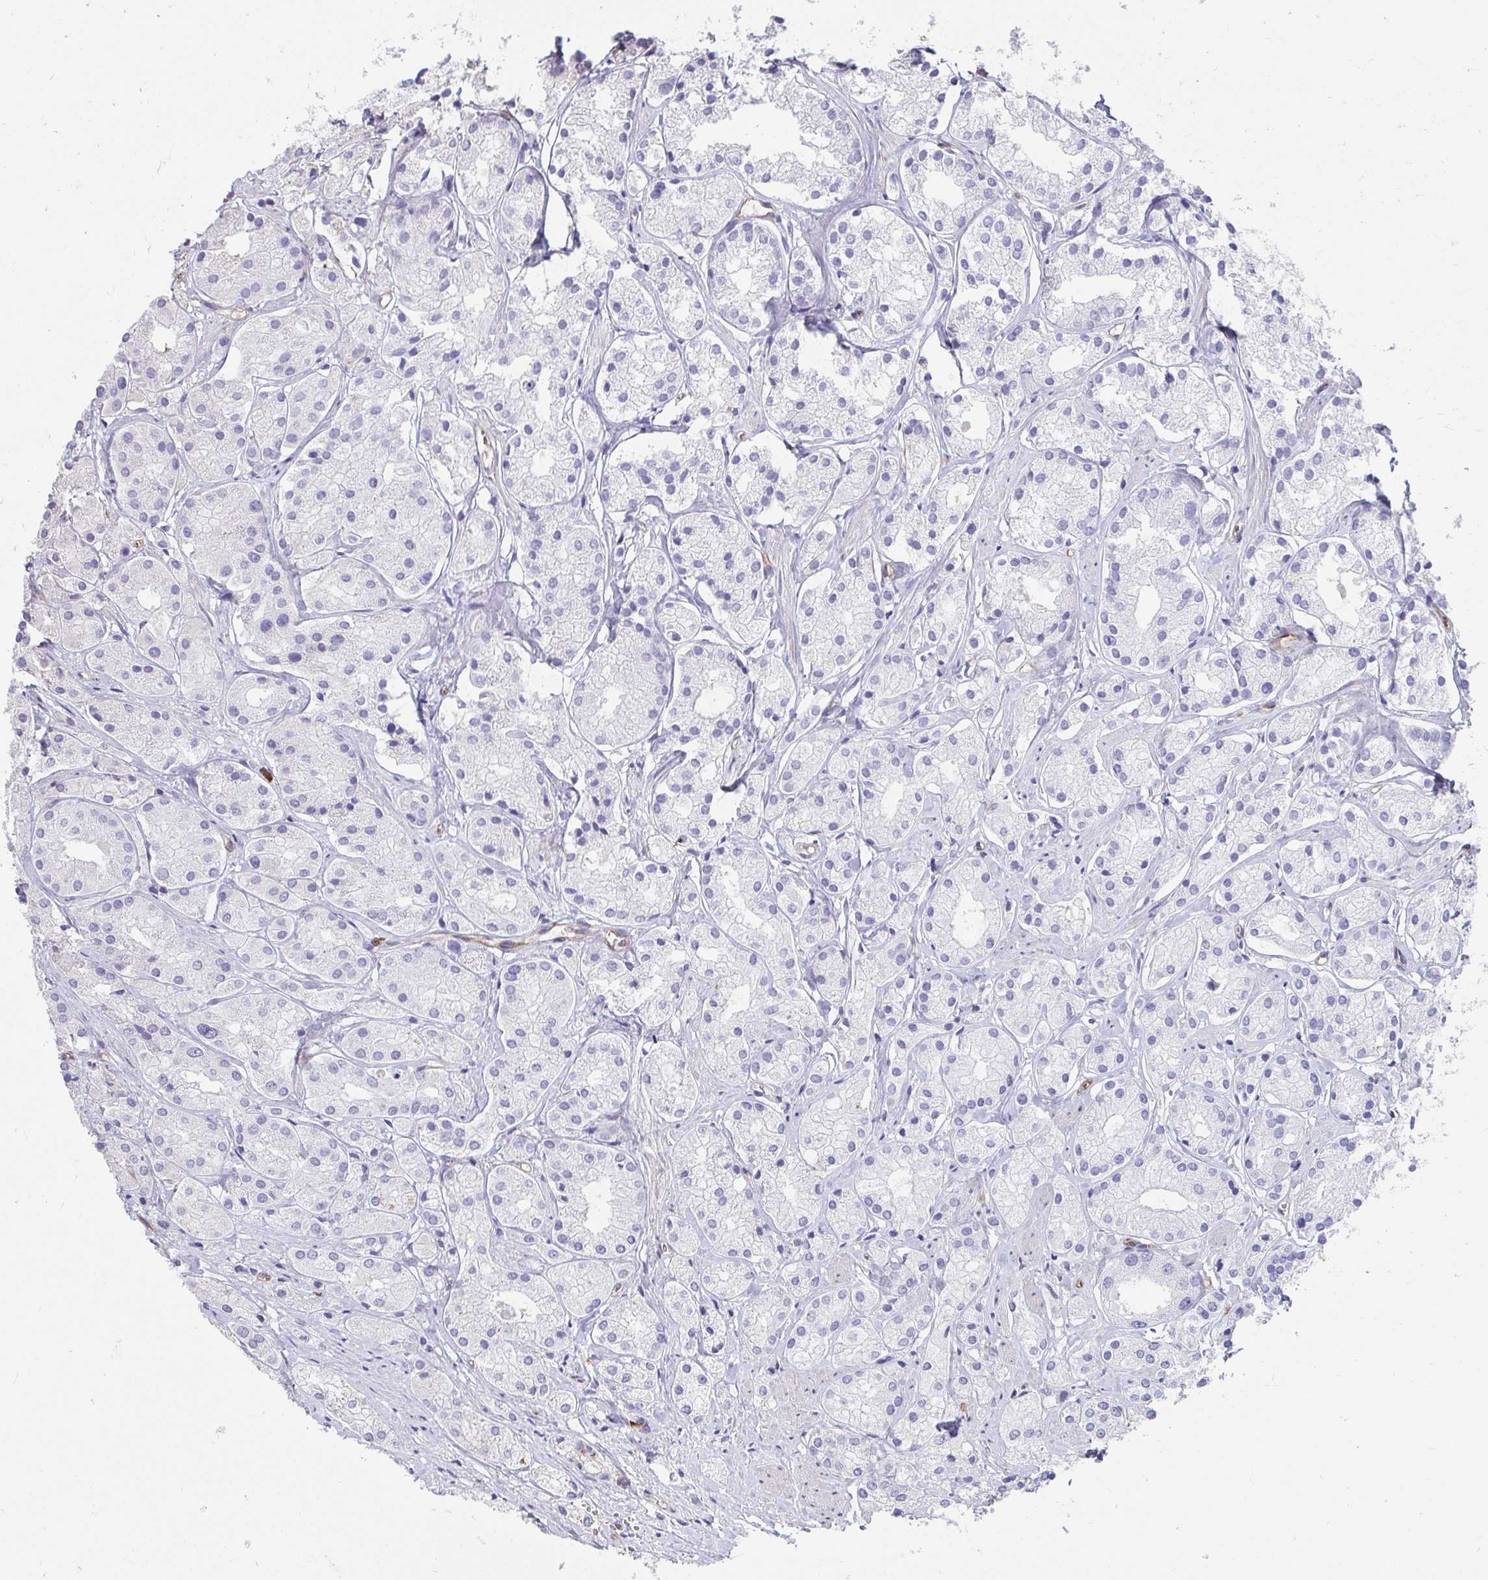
{"staining": {"intensity": "negative", "quantity": "none", "location": "none"}, "tissue": "prostate cancer", "cell_type": "Tumor cells", "image_type": "cancer", "snomed": [{"axis": "morphology", "description": "Adenocarcinoma, Low grade"}, {"axis": "topography", "description": "Prostate"}], "caption": "Tumor cells are negative for protein expression in human prostate low-grade adenocarcinoma.", "gene": "FOXN3", "patient": {"sex": "male", "age": 69}}